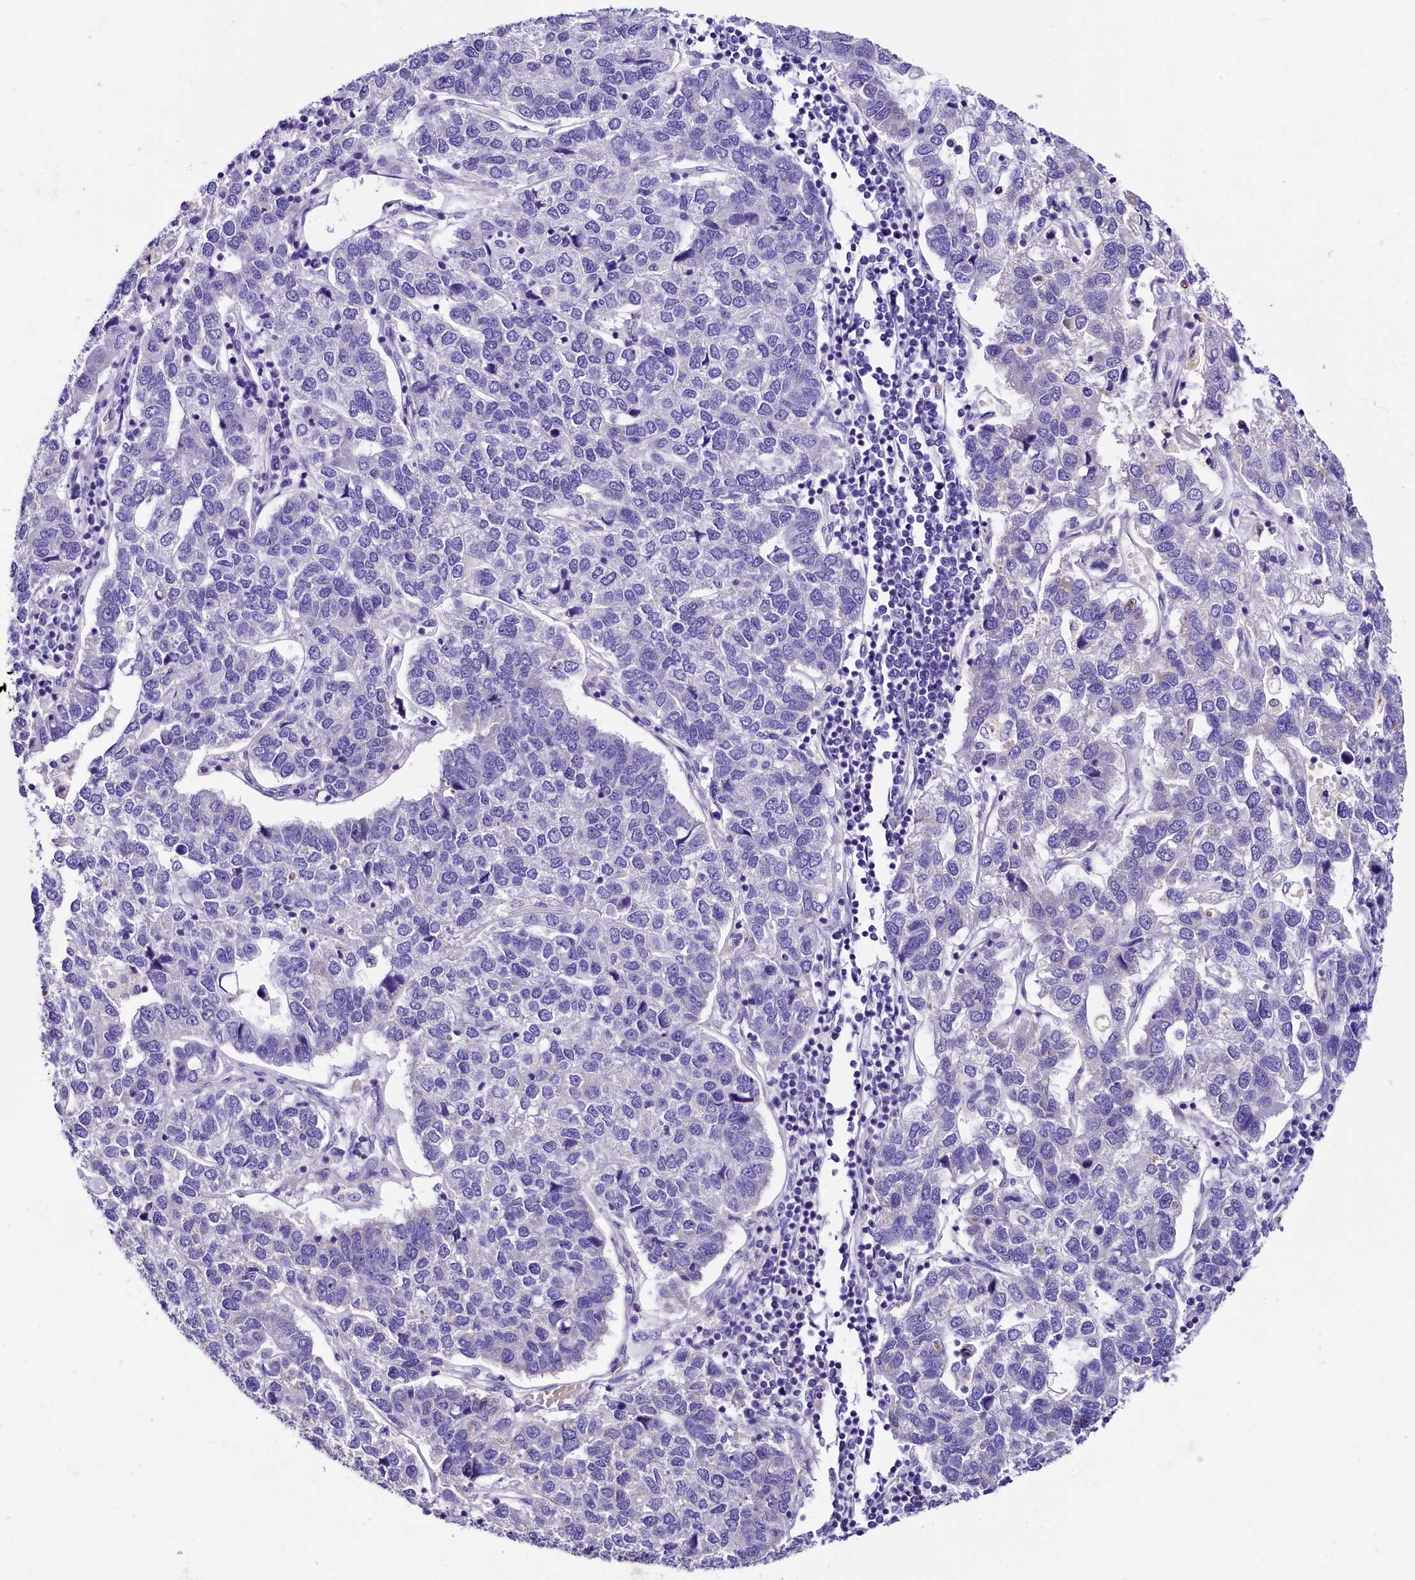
{"staining": {"intensity": "moderate", "quantity": "<25%", "location": "cytoplasmic/membranous"}, "tissue": "pancreatic cancer", "cell_type": "Tumor cells", "image_type": "cancer", "snomed": [{"axis": "morphology", "description": "Adenocarcinoma, NOS"}, {"axis": "topography", "description": "Pancreas"}], "caption": "Tumor cells reveal moderate cytoplasmic/membranous staining in about <25% of cells in adenocarcinoma (pancreatic).", "gene": "ACAA2", "patient": {"sex": "female", "age": 61}}